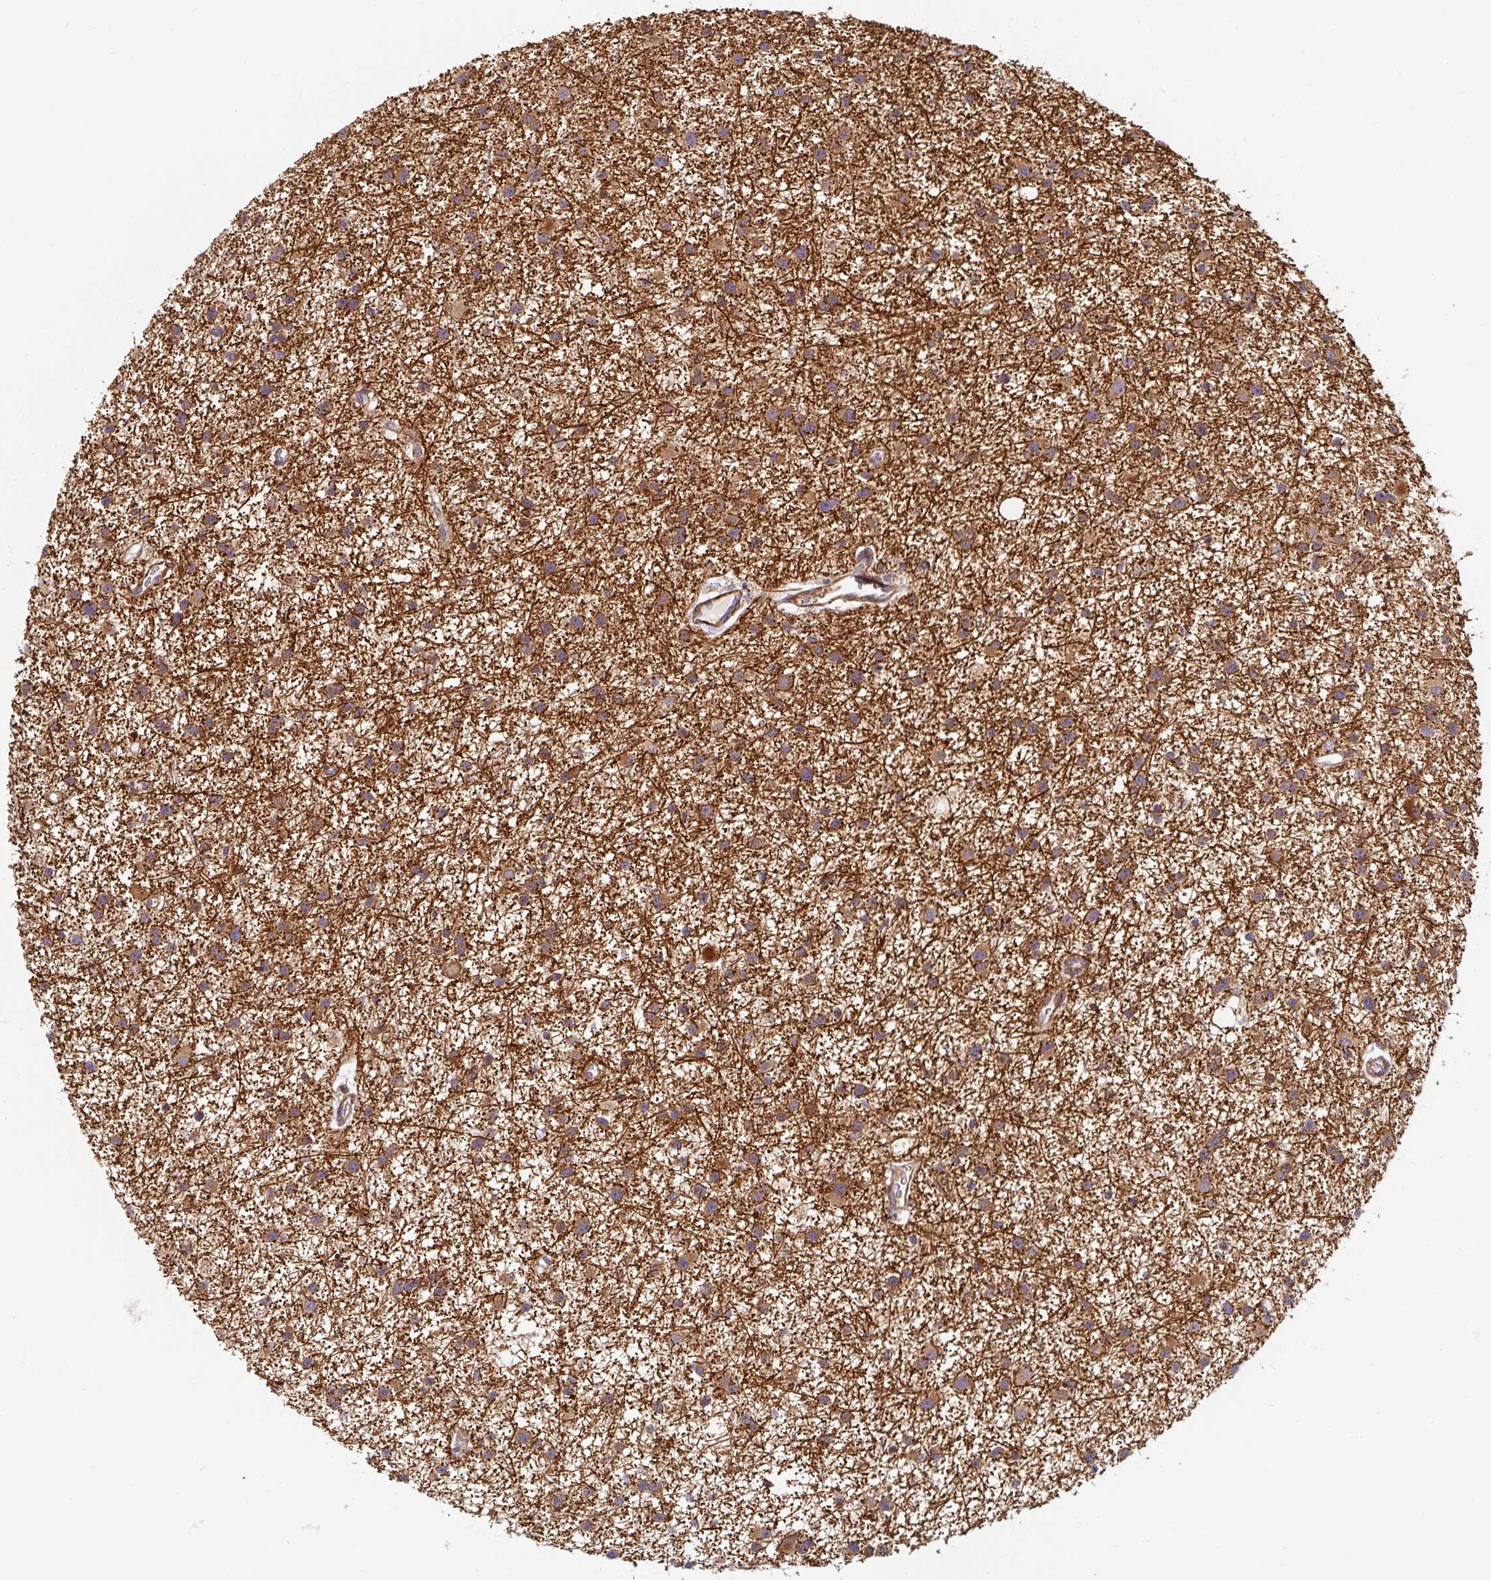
{"staining": {"intensity": "moderate", "quantity": ">75%", "location": "cytoplasmic/membranous"}, "tissue": "glioma", "cell_type": "Tumor cells", "image_type": "cancer", "snomed": [{"axis": "morphology", "description": "Glioma, malignant, Low grade"}, {"axis": "topography", "description": "Brain"}], "caption": "Moderate cytoplasmic/membranous protein positivity is appreciated in approximately >75% of tumor cells in glioma.", "gene": "BTF3", "patient": {"sex": "male", "age": 43}}